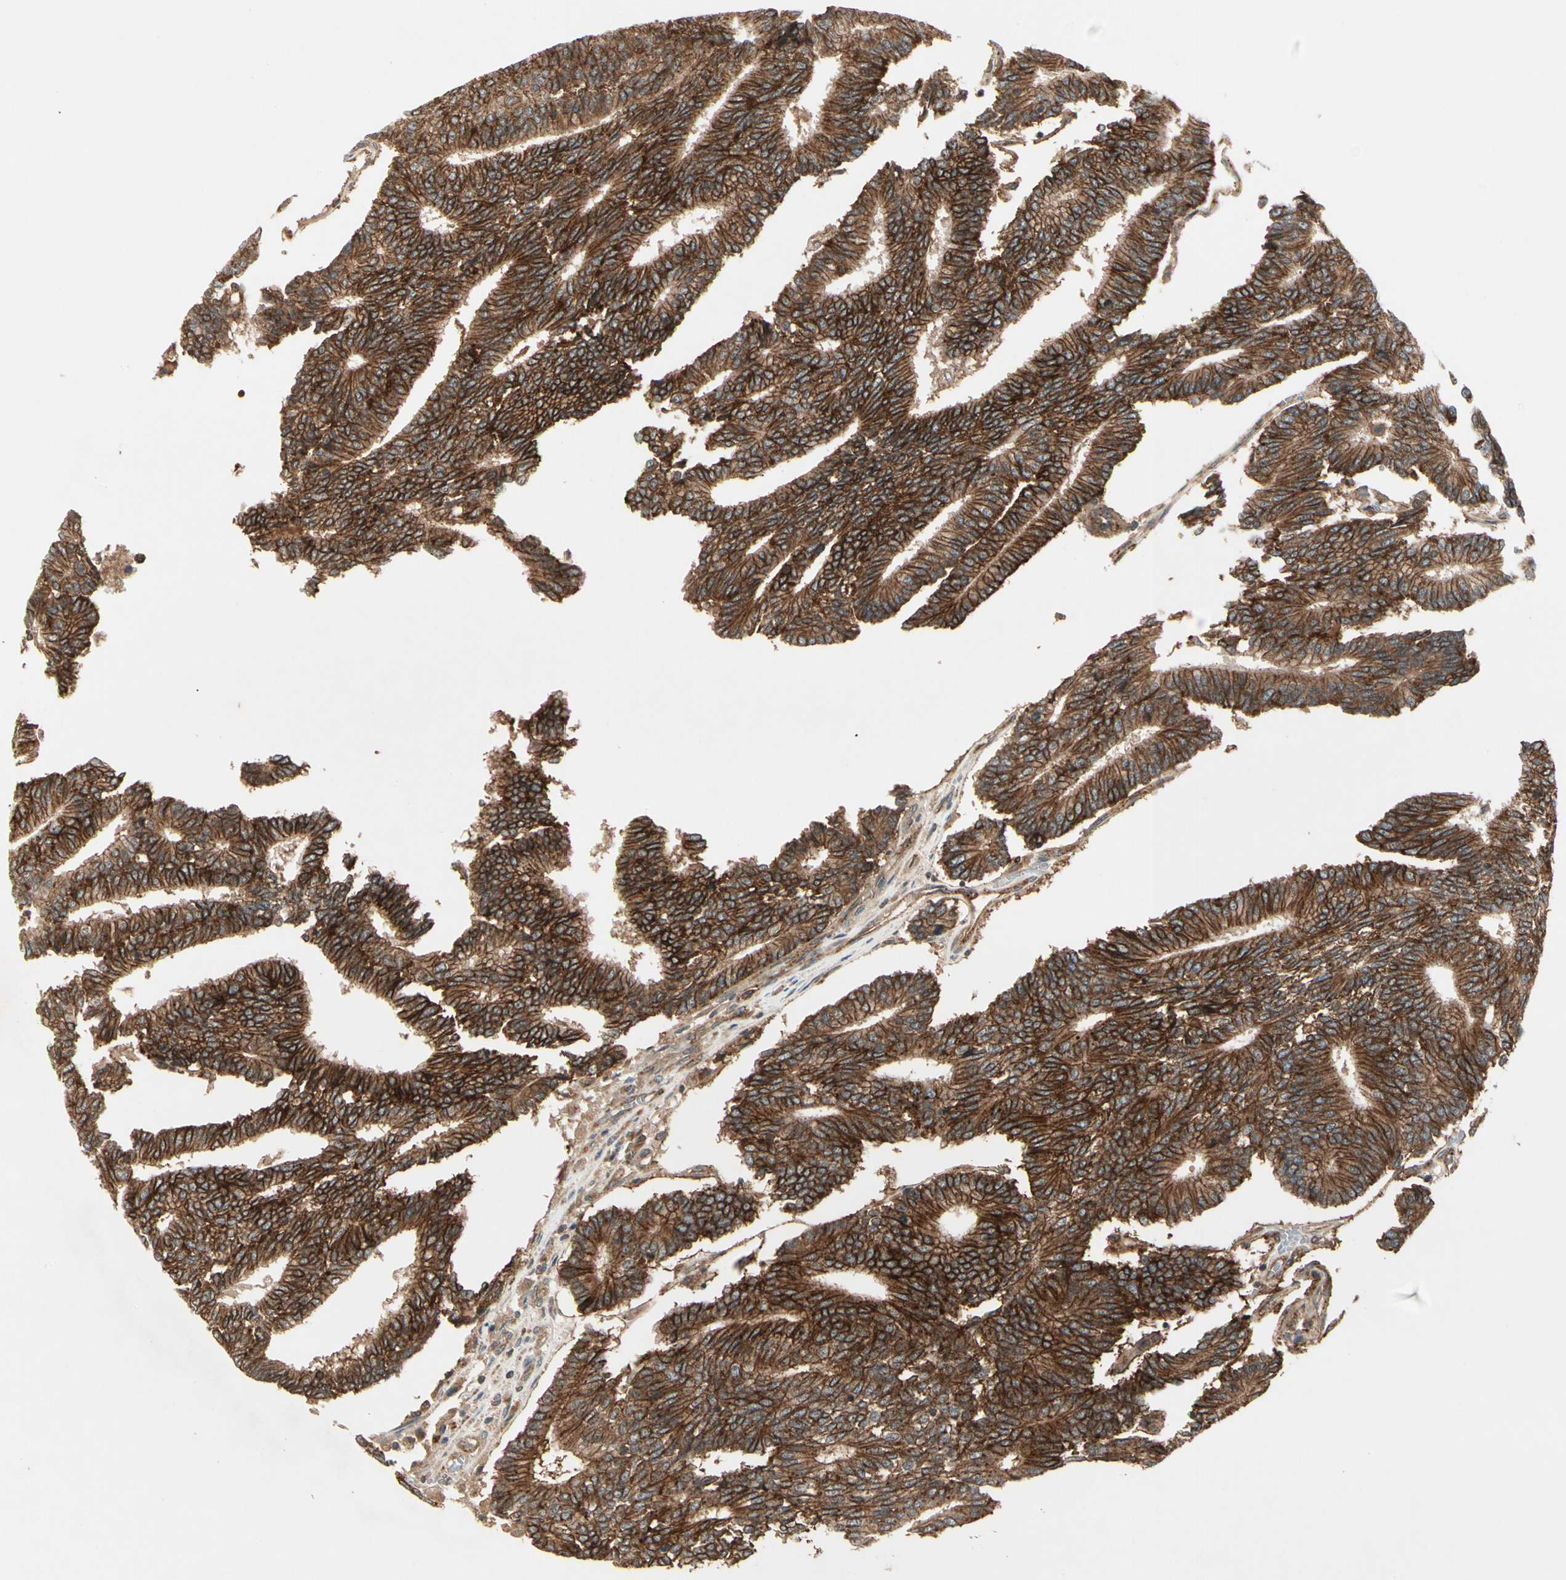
{"staining": {"intensity": "strong", "quantity": ">75%", "location": "cytoplasmic/membranous"}, "tissue": "prostate cancer", "cell_type": "Tumor cells", "image_type": "cancer", "snomed": [{"axis": "morphology", "description": "Adenocarcinoma, High grade"}, {"axis": "topography", "description": "Prostate"}], "caption": "Protein expression analysis of prostate adenocarcinoma (high-grade) exhibits strong cytoplasmic/membranous expression in approximately >75% of tumor cells.", "gene": "FLOT1", "patient": {"sex": "male", "age": 55}}